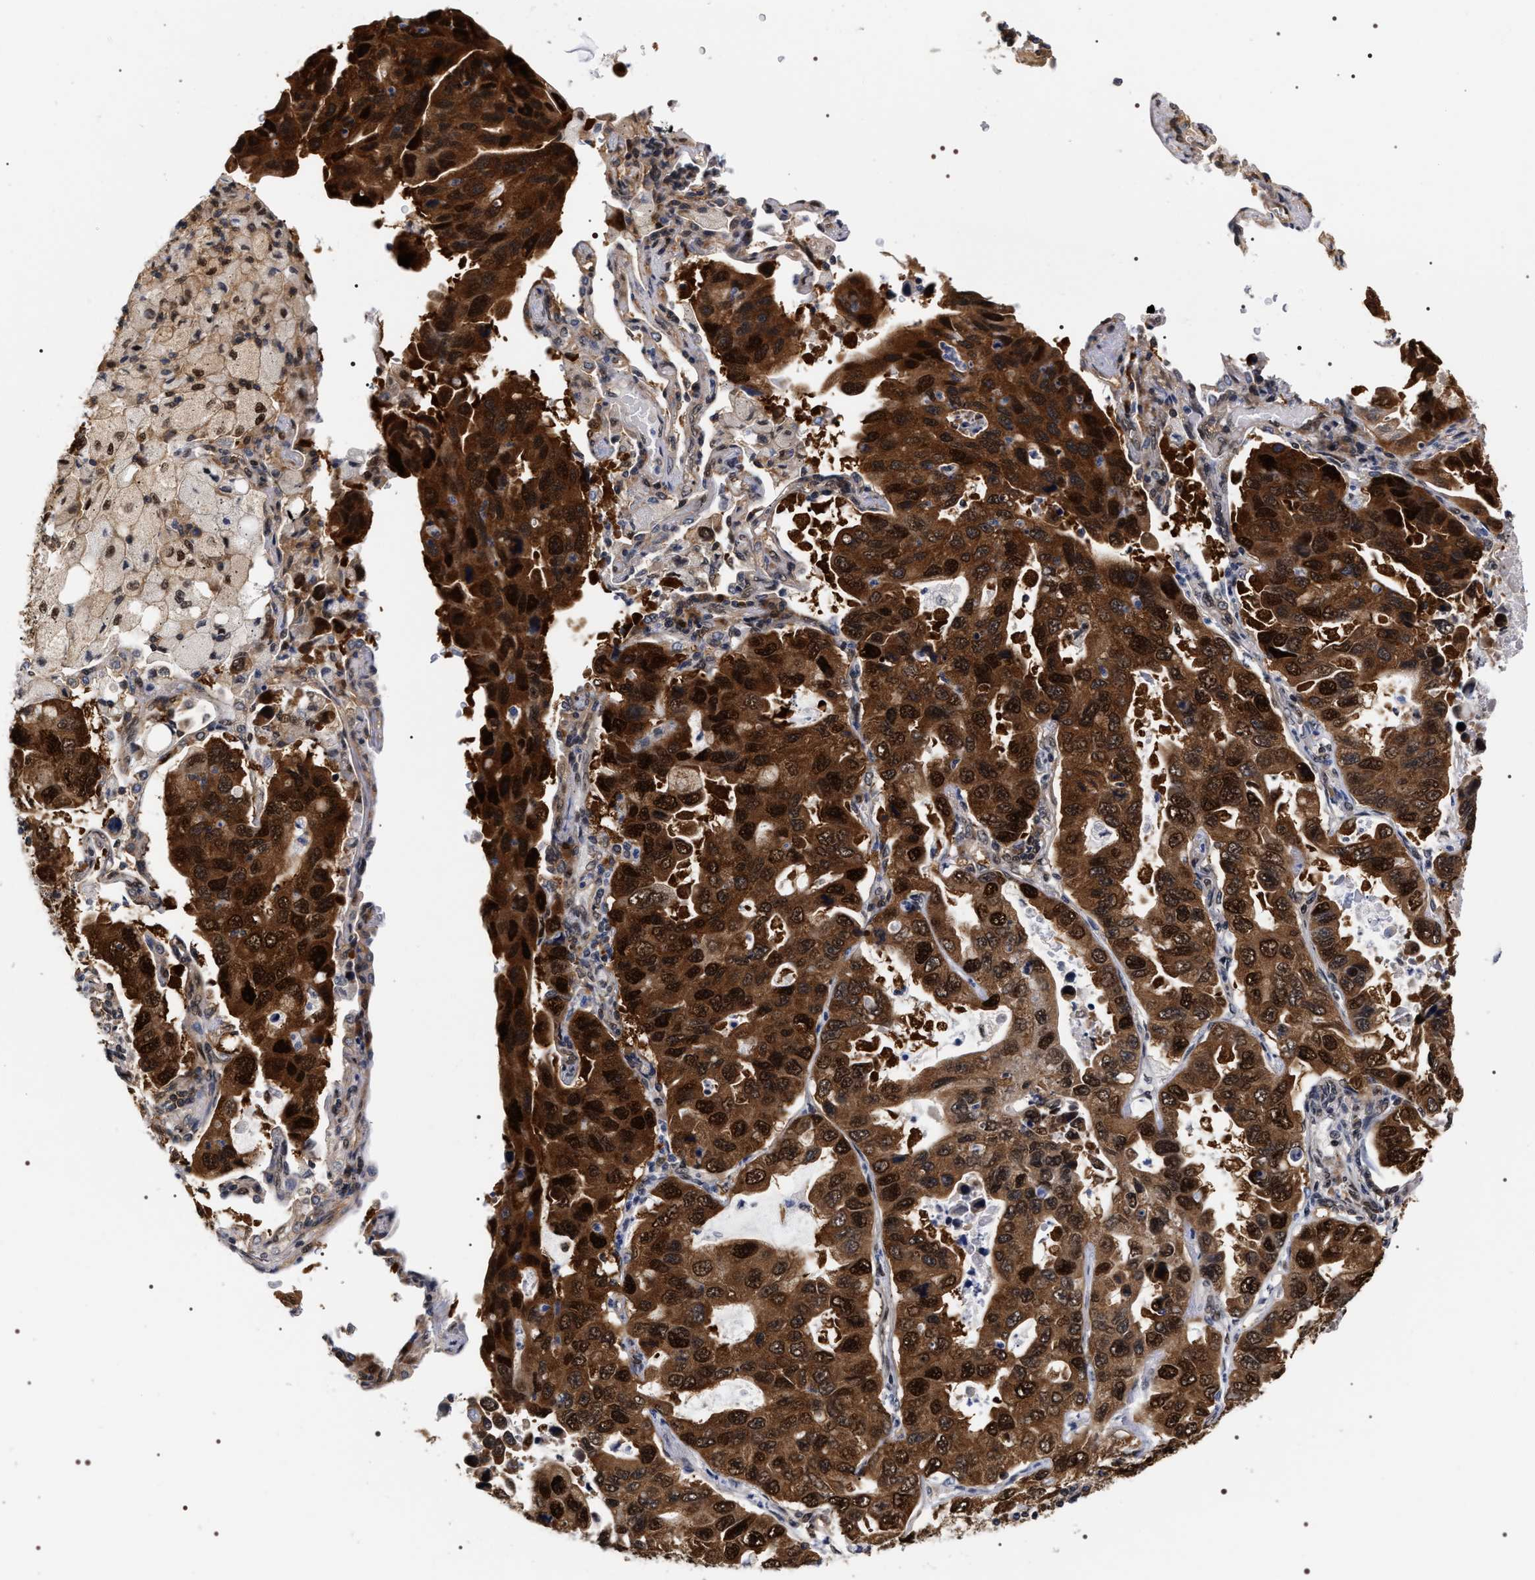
{"staining": {"intensity": "strong", "quantity": ">75%", "location": "cytoplasmic/membranous,nuclear"}, "tissue": "lung cancer", "cell_type": "Tumor cells", "image_type": "cancer", "snomed": [{"axis": "morphology", "description": "Adenocarcinoma, NOS"}, {"axis": "topography", "description": "Lung"}], "caption": "Immunohistochemical staining of adenocarcinoma (lung) exhibits high levels of strong cytoplasmic/membranous and nuclear staining in approximately >75% of tumor cells.", "gene": "BAG6", "patient": {"sex": "male", "age": 64}}